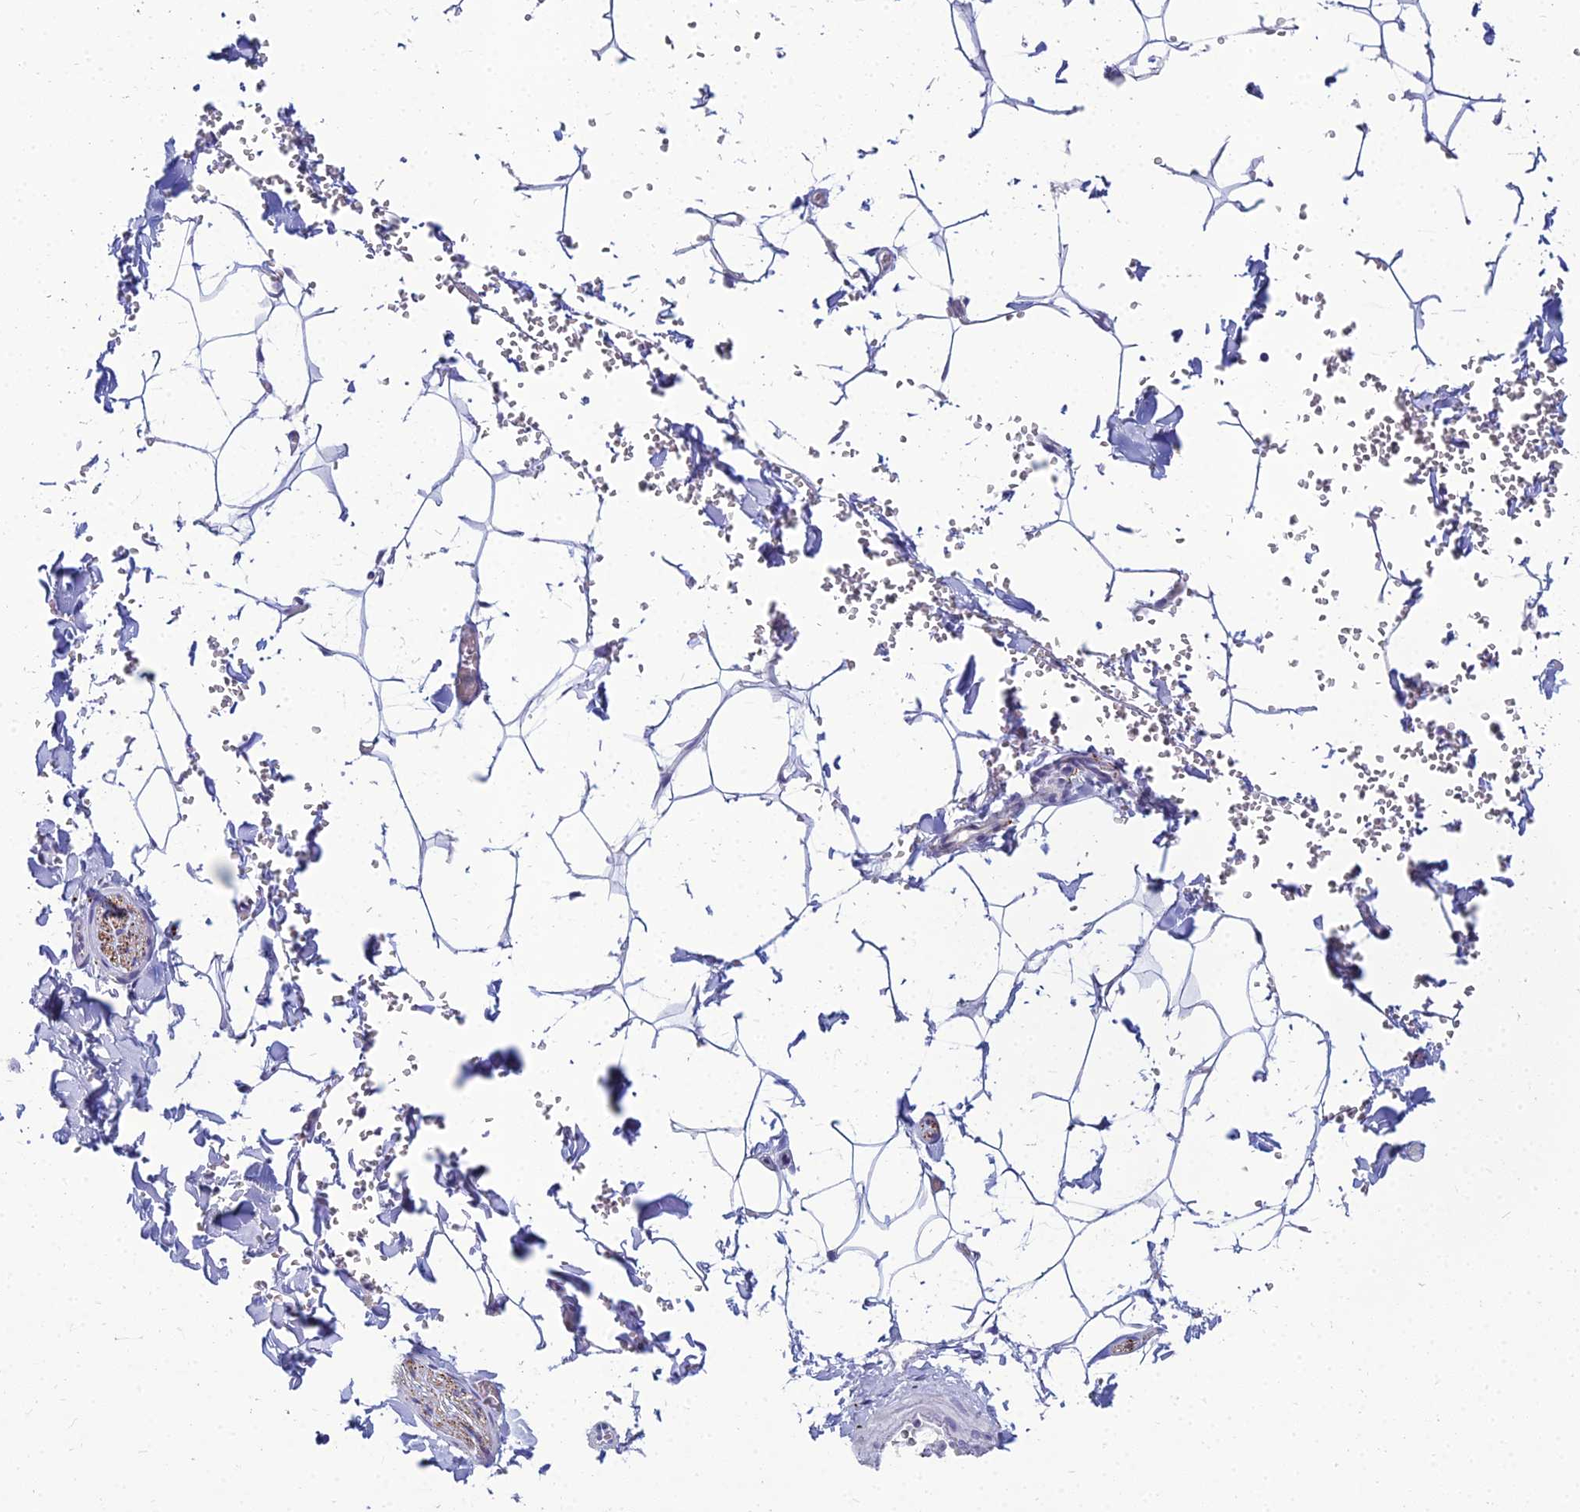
{"staining": {"intensity": "negative", "quantity": "none", "location": "none"}, "tissue": "adipose tissue", "cell_type": "Adipocytes", "image_type": "normal", "snomed": [{"axis": "morphology", "description": "Normal tissue, NOS"}, {"axis": "topography", "description": "Gallbladder"}, {"axis": "topography", "description": "Peripheral nerve tissue"}], "caption": "This micrograph is of normal adipose tissue stained with immunohistochemistry to label a protein in brown with the nuclei are counter-stained blue. There is no positivity in adipocytes.", "gene": "NPY", "patient": {"sex": "male", "age": 38}}